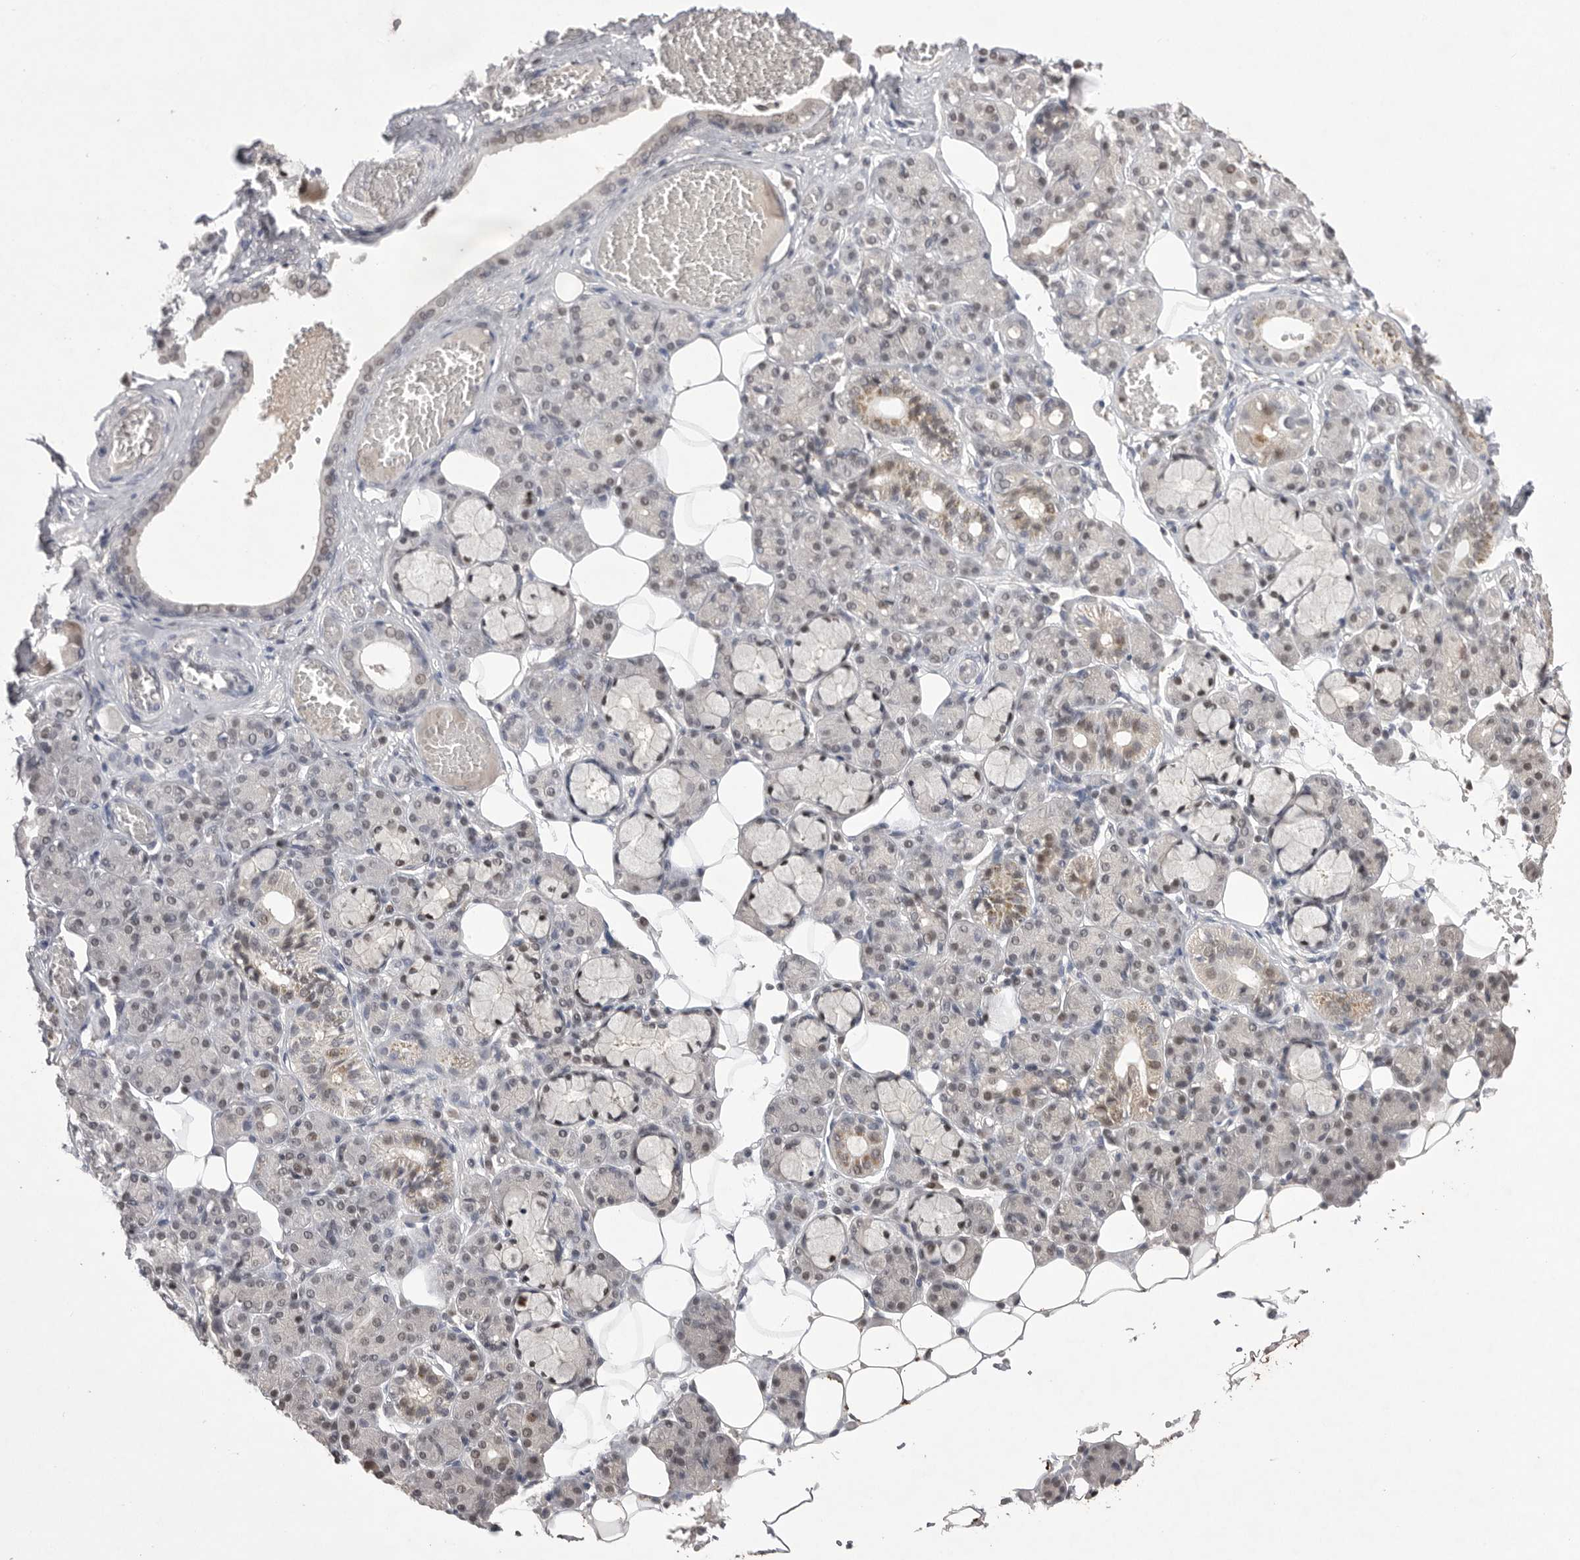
{"staining": {"intensity": "weak", "quantity": "25%-75%", "location": "cytoplasmic/membranous,nuclear"}, "tissue": "salivary gland", "cell_type": "Glandular cells", "image_type": "normal", "snomed": [{"axis": "morphology", "description": "Normal tissue, NOS"}, {"axis": "topography", "description": "Salivary gland"}], "caption": "This micrograph shows IHC staining of normal human salivary gland, with low weak cytoplasmic/membranous,nuclear staining in about 25%-75% of glandular cells.", "gene": "HUS1", "patient": {"sex": "male", "age": 63}}